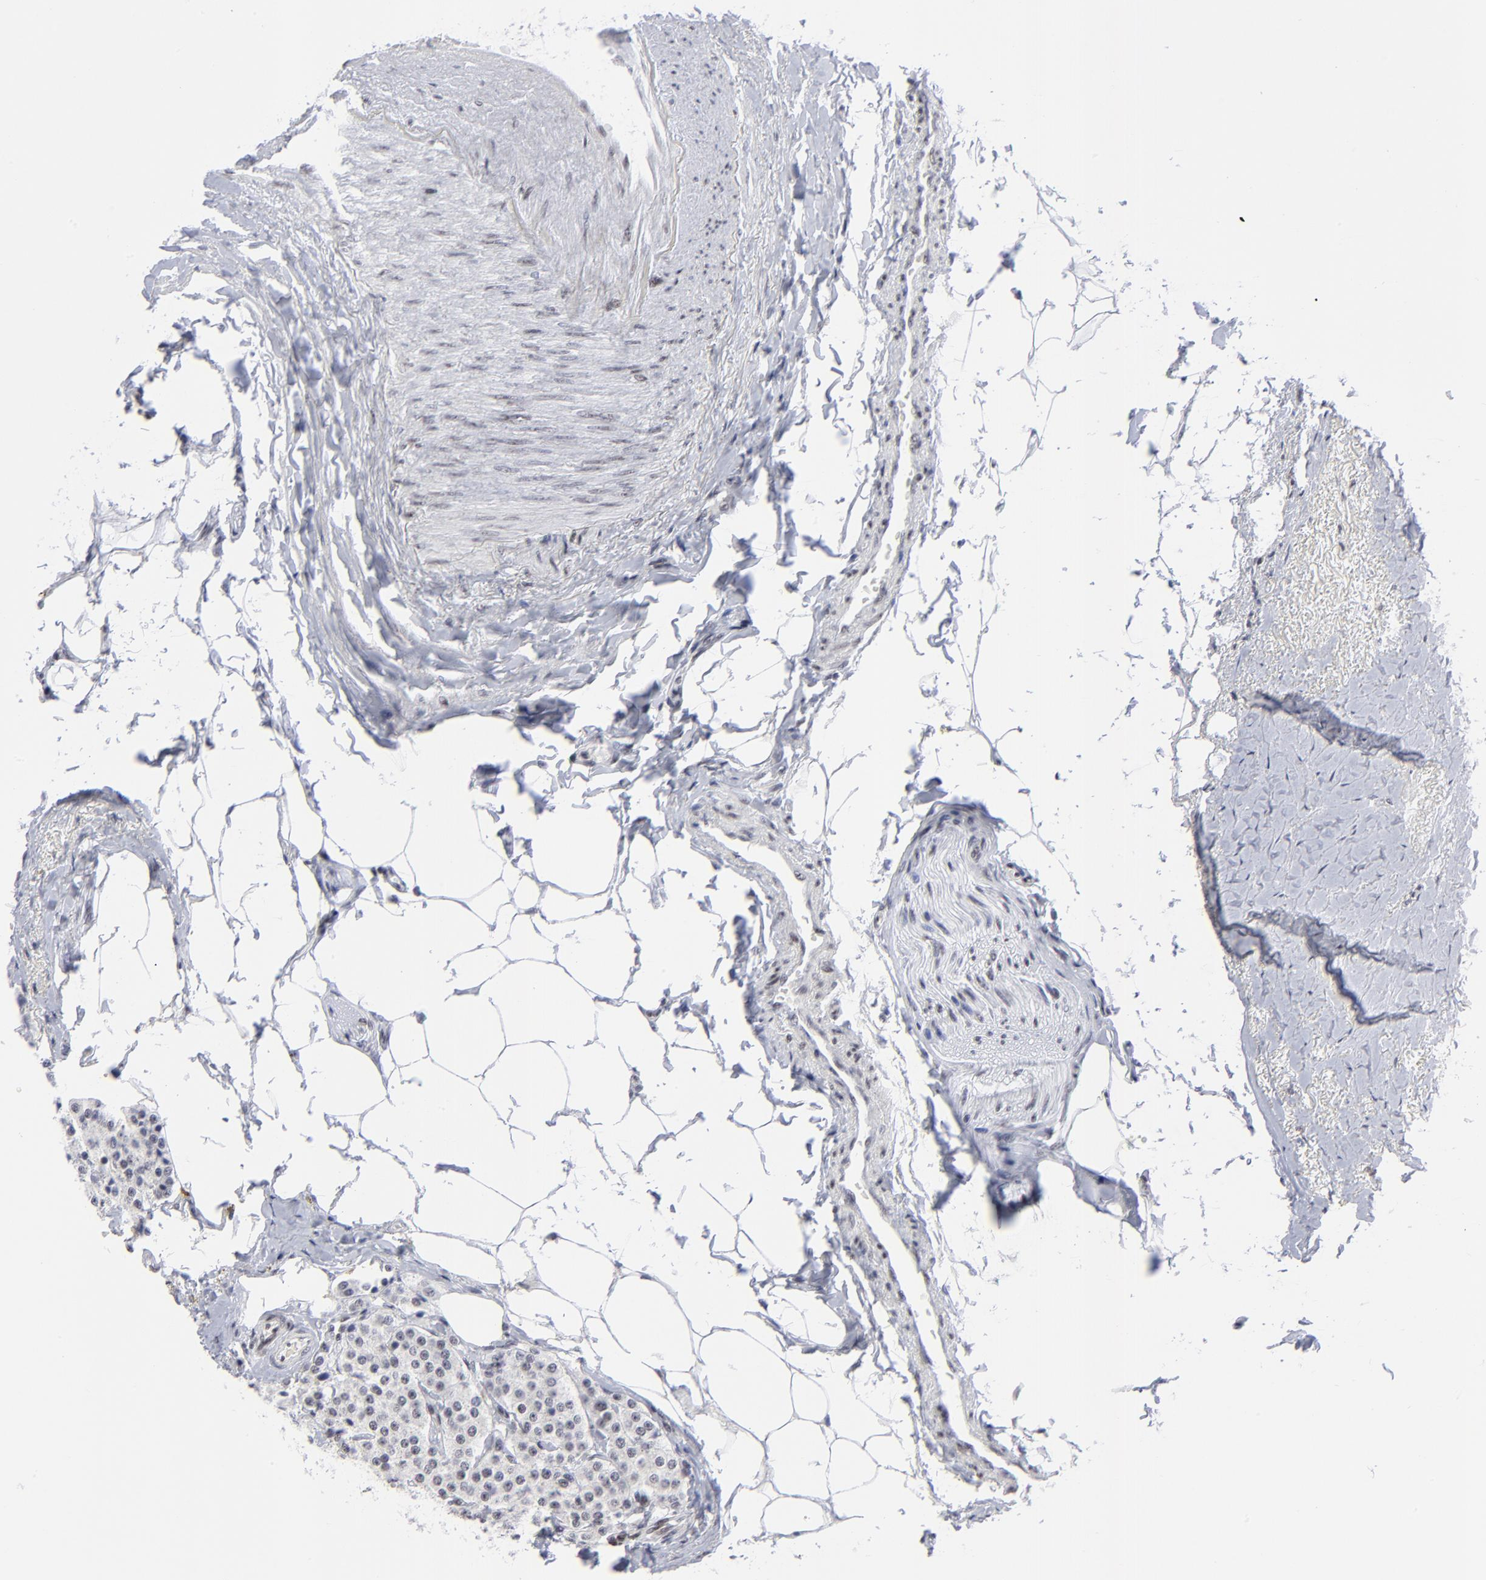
{"staining": {"intensity": "weak", "quantity": "<25%", "location": "nuclear"}, "tissue": "carcinoid", "cell_type": "Tumor cells", "image_type": "cancer", "snomed": [{"axis": "morphology", "description": "Carcinoid, malignant, NOS"}, {"axis": "topography", "description": "Colon"}], "caption": "High power microscopy image of an immunohistochemistry photomicrograph of carcinoid, revealing no significant expression in tumor cells.", "gene": "SP2", "patient": {"sex": "female", "age": 61}}